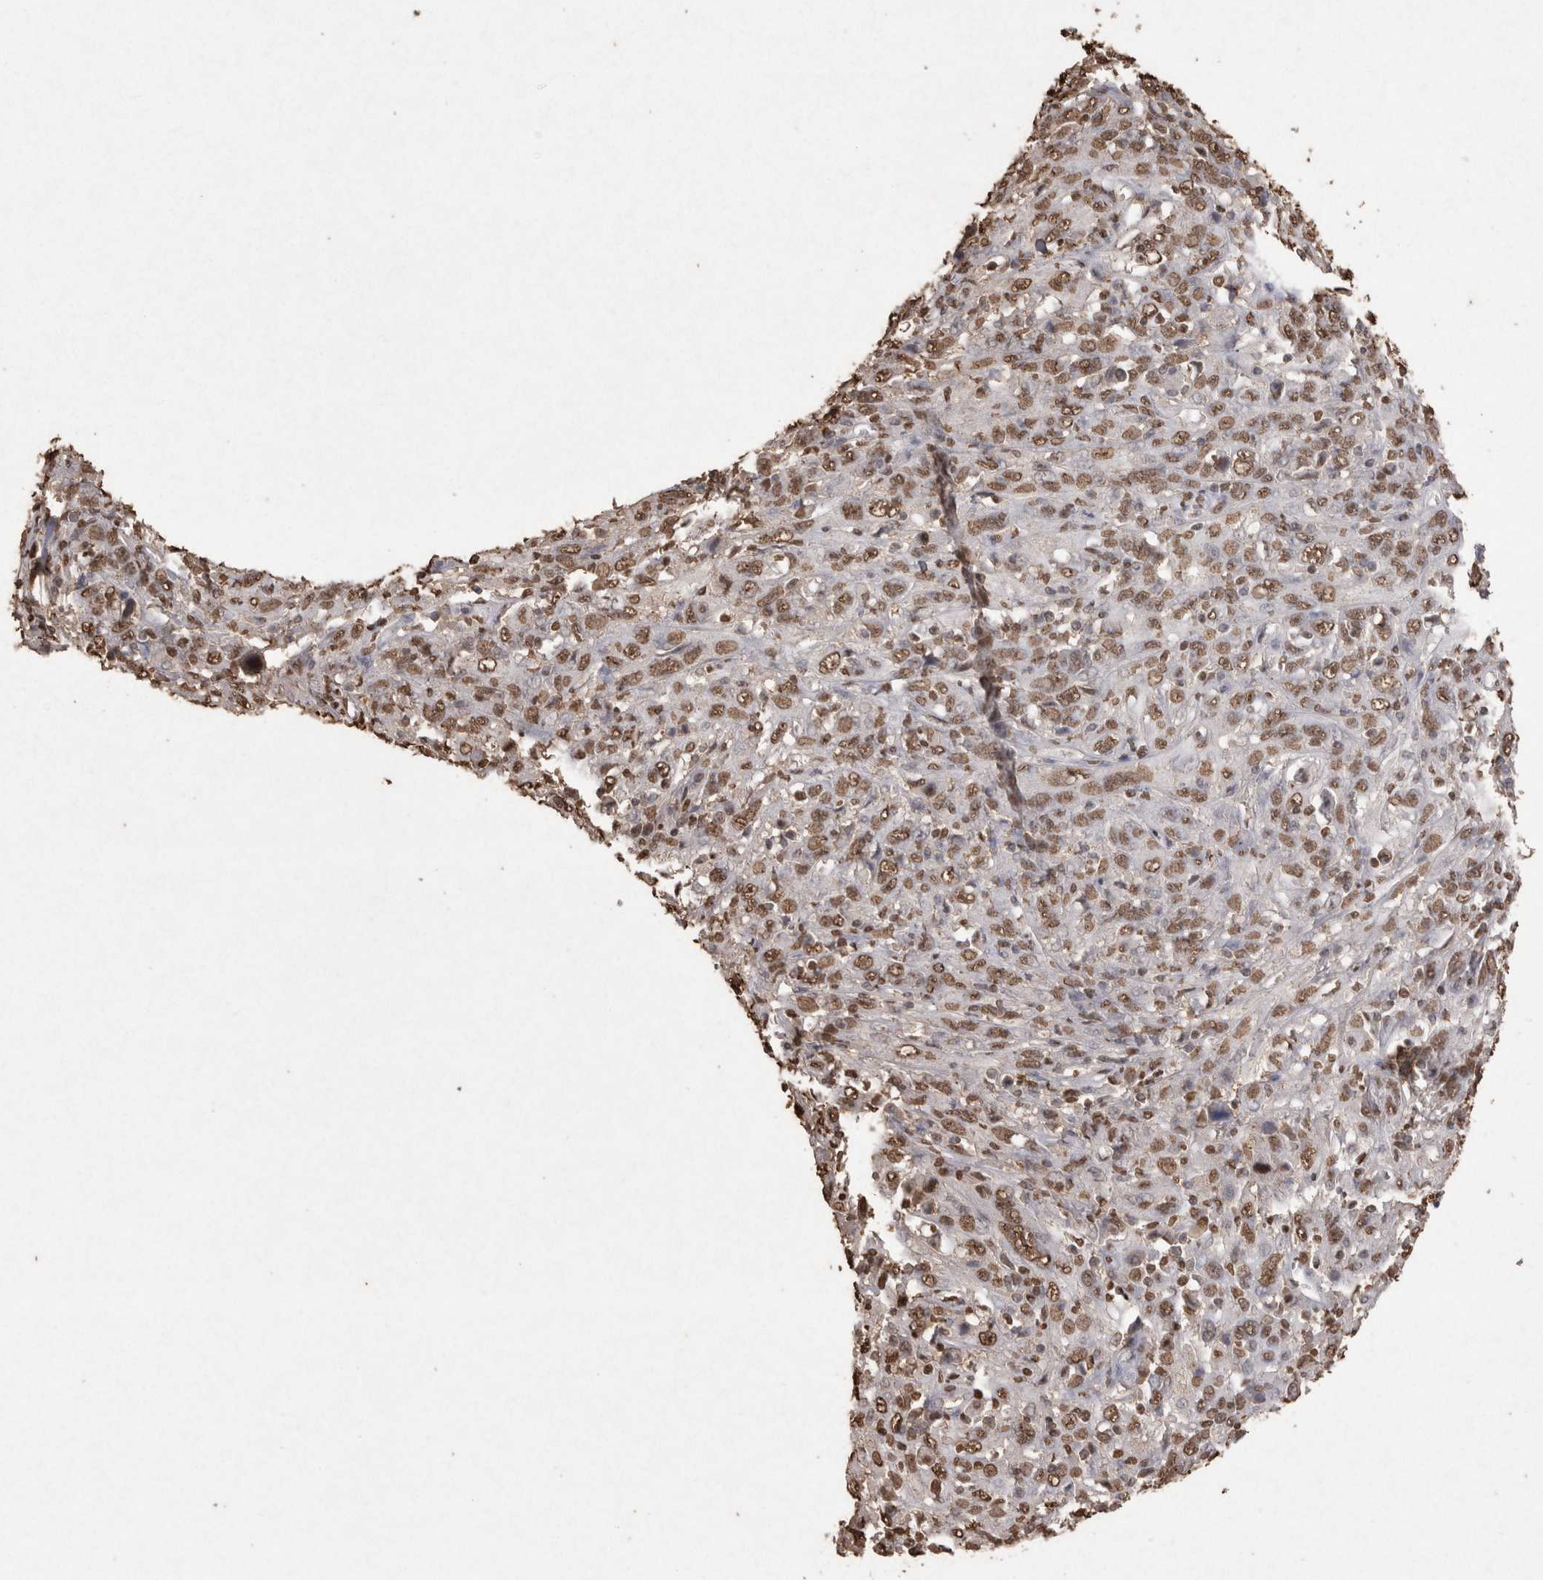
{"staining": {"intensity": "moderate", "quantity": ">75%", "location": "nuclear"}, "tissue": "cervical cancer", "cell_type": "Tumor cells", "image_type": "cancer", "snomed": [{"axis": "morphology", "description": "Squamous cell carcinoma, NOS"}, {"axis": "topography", "description": "Cervix"}], "caption": "Brown immunohistochemical staining in human cervical cancer displays moderate nuclear positivity in approximately >75% of tumor cells. (Brightfield microscopy of DAB IHC at high magnification).", "gene": "POU5F1", "patient": {"sex": "female", "age": 46}}